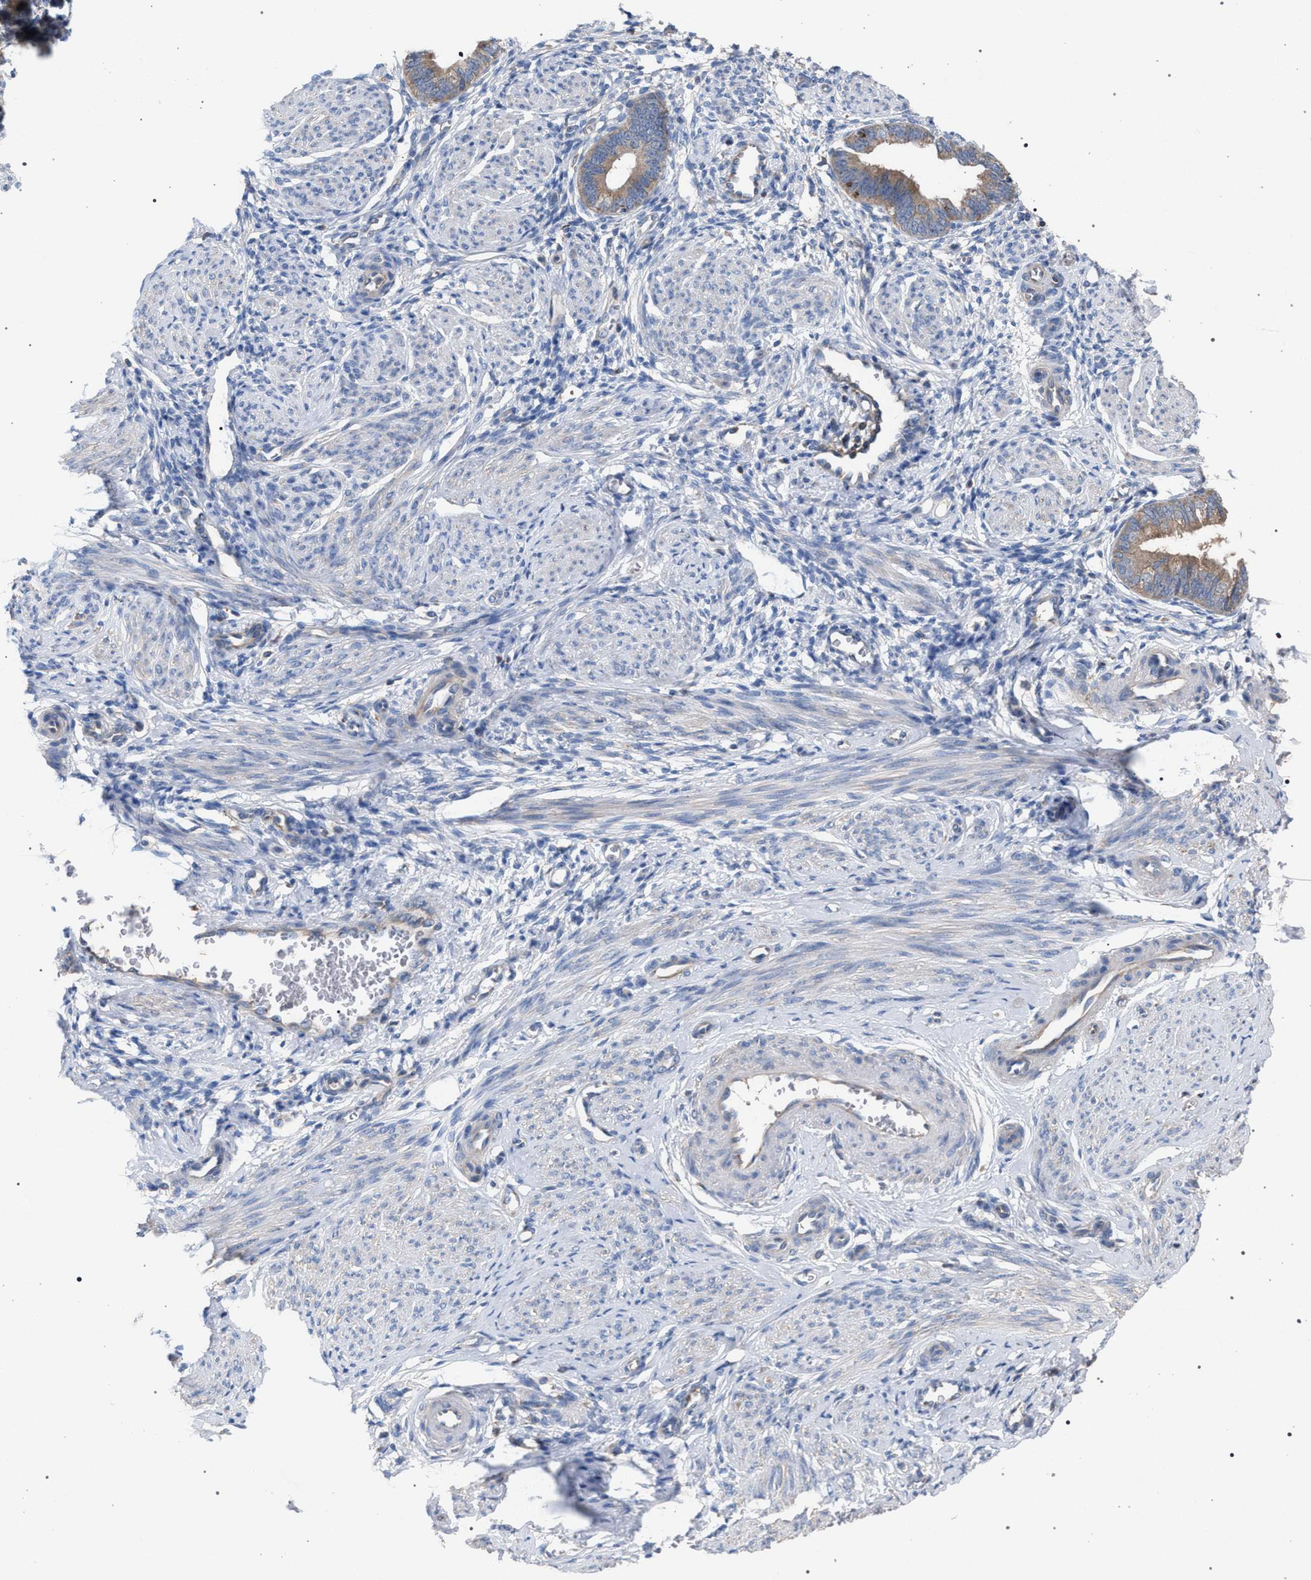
{"staining": {"intensity": "negative", "quantity": "none", "location": "none"}, "tissue": "endometrium", "cell_type": "Cells in endometrial stroma", "image_type": "normal", "snomed": [{"axis": "morphology", "description": "Normal tissue, NOS"}, {"axis": "topography", "description": "Endometrium"}], "caption": "Unremarkable endometrium was stained to show a protein in brown. There is no significant staining in cells in endometrial stroma.", "gene": "VPS13A", "patient": {"sex": "female", "age": 46}}